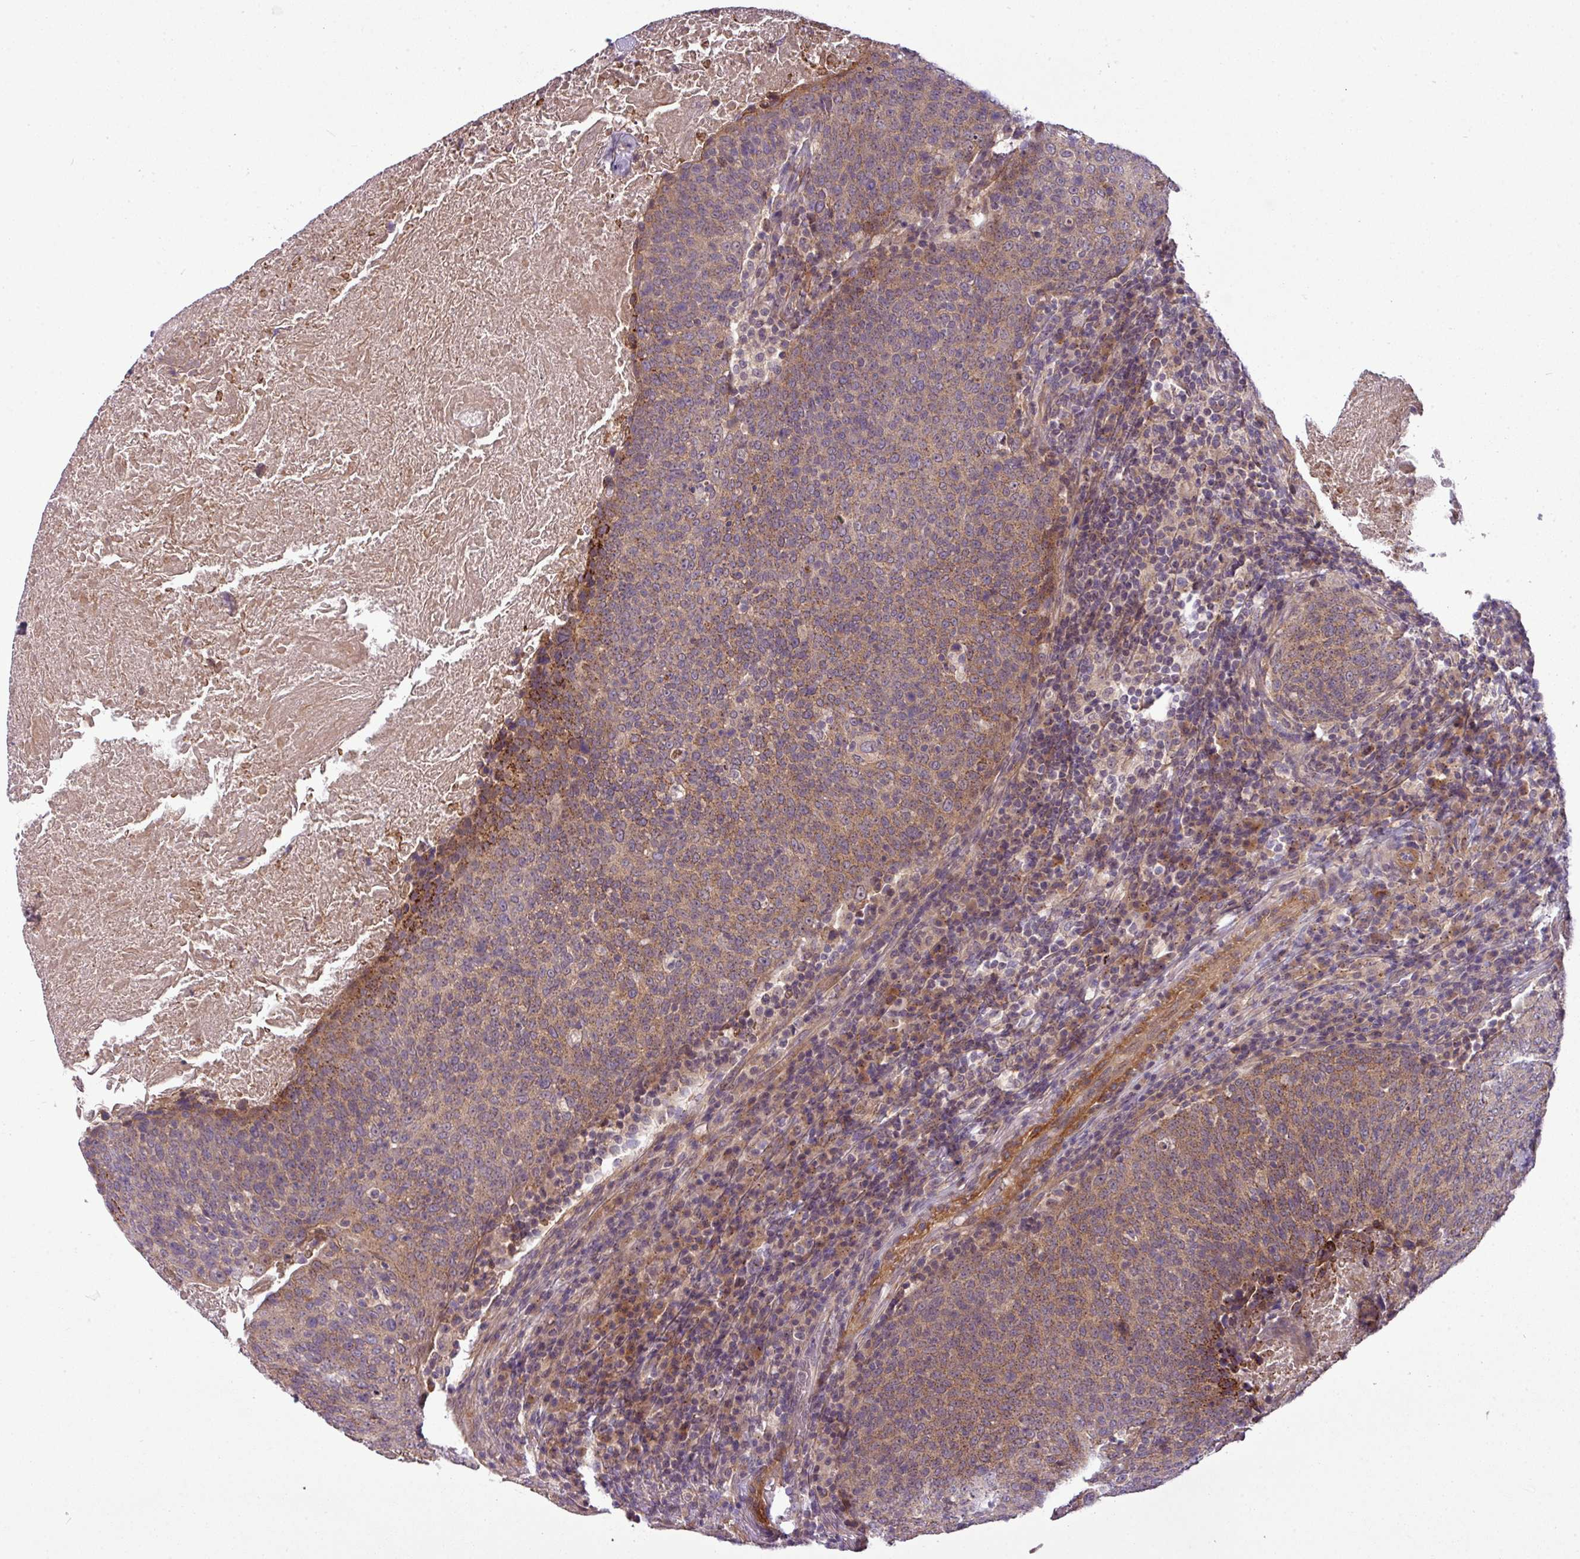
{"staining": {"intensity": "moderate", "quantity": "25%-75%", "location": "cytoplasmic/membranous"}, "tissue": "head and neck cancer", "cell_type": "Tumor cells", "image_type": "cancer", "snomed": [{"axis": "morphology", "description": "Squamous cell carcinoma, NOS"}, {"axis": "morphology", "description": "Squamous cell carcinoma, metastatic, NOS"}, {"axis": "topography", "description": "Lymph node"}, {"axis": "topography", "description": "Head-Neck"}], "caption": "Immunohistochemistry (IHC) micrograph of neoplastic tissue: human head and neck cancer stained using IHC exhibits medium levels of moderate protein expression localized specifically in the cytoplasmic/membranous of tumor cells, appearing as a cytoplasmic/membranous brown color.", "gene": "ZNF35", "patient": {"sex": "male", "age": 62}}